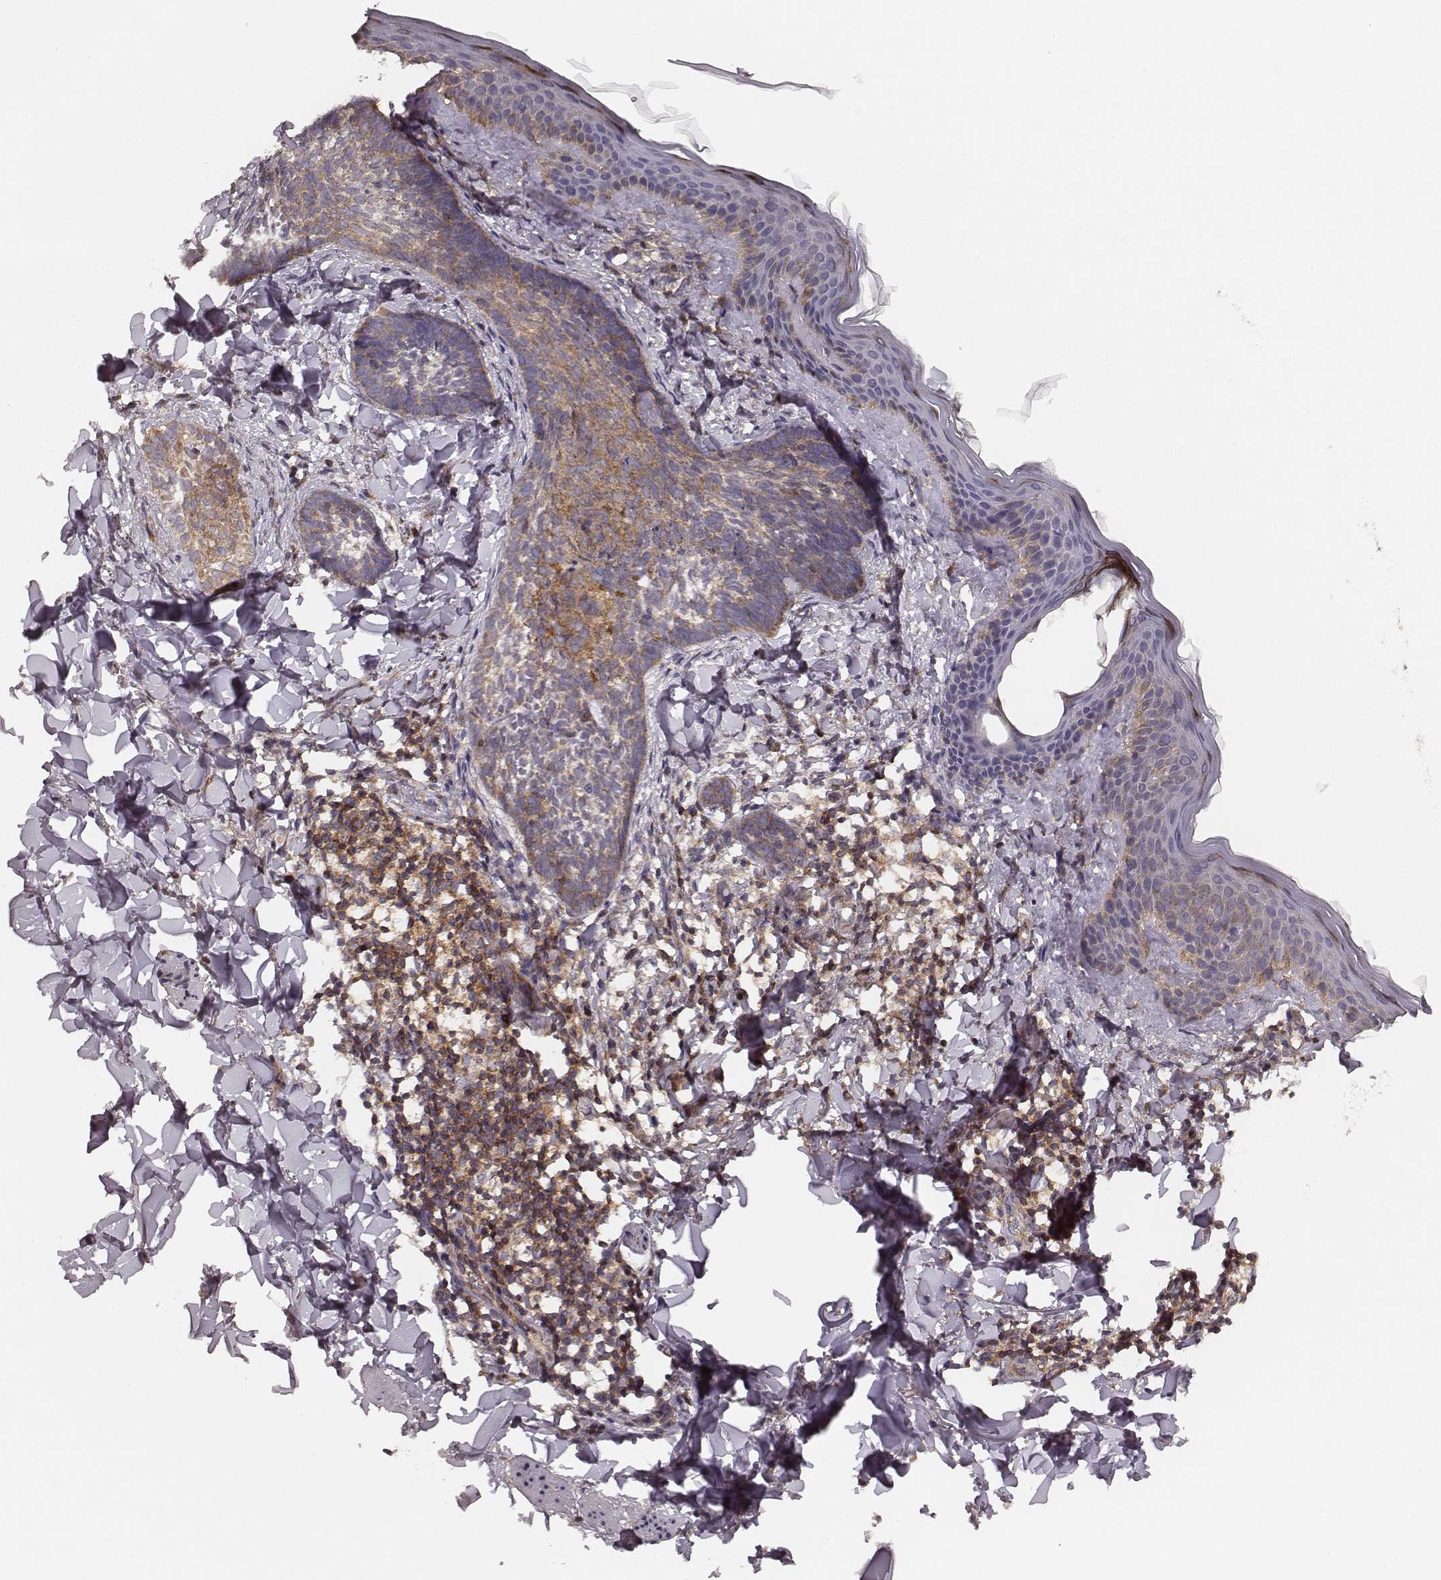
{"staining": {"intensity": "moderate", "quantity": ">75%", "location": "cytoplasmic/membranous"}, "tissue": "skin cancer", "cell_type": "Tumor cells", "image_type": "cancer", "snomed": [{"axis": "morphology", "description": "Normal tissue, NOS"}, {"axis": "morphology", "description": "Basal cell carcinoma"}, {"axis": "topography", "description": "Skin"}], "caption": "Immunohistochemical staining of skin cancer shows medium levels of moderate cytoplasmic/membranous protein expression in about >75% of tumor cells. The staining is performed using DAB (3,3'-diaminobenzidine) brown chromogen to label protein expression. The nuclei are counter-stained blue using hematoxylin.", "gene": "CARS1", "patient": {"sex": "male", "age": 46}}